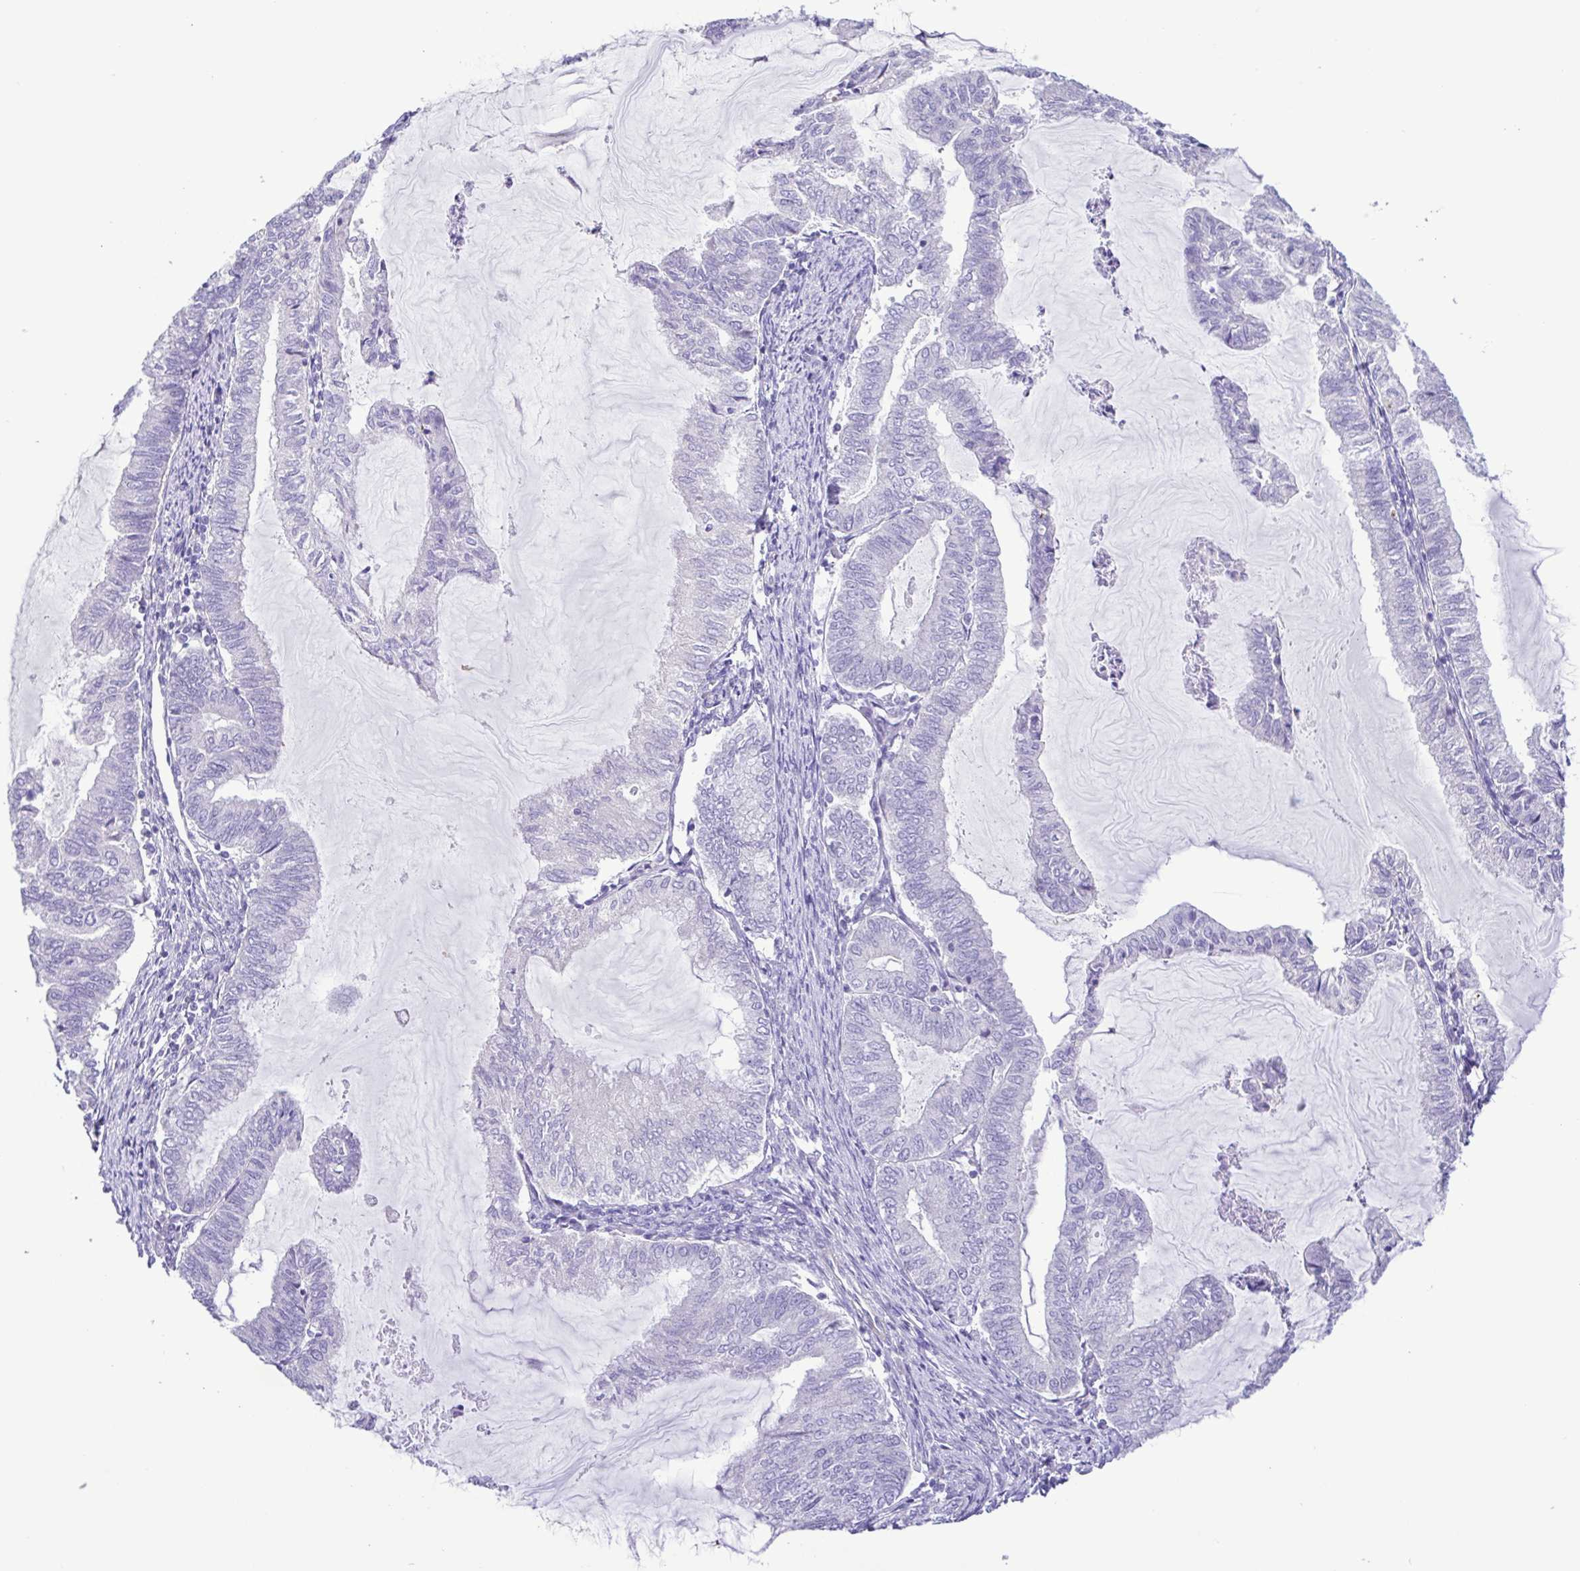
{"staining": {"intensity": "negative", "quantity": "none", "location": "none"}, "tissue": "endometrial cancer", "cell_type": "Tumor cells", "image_type": "cancer", "snomed": [{"axis": "morphology", "description": "Adenocarcinoma, NOS"}, {"axis": "topography", "description": "Endometrium"}], "caption": "There is no significant positivity in tumor cells of endometrial adenocarcinoma. (DAB (3,3'-diaminobenzidine) immunohistochemistry (IHC) with hematoxylin counter stain).", "gene": "GABBR2", "patient": {"sex": "female", "age": 79}}